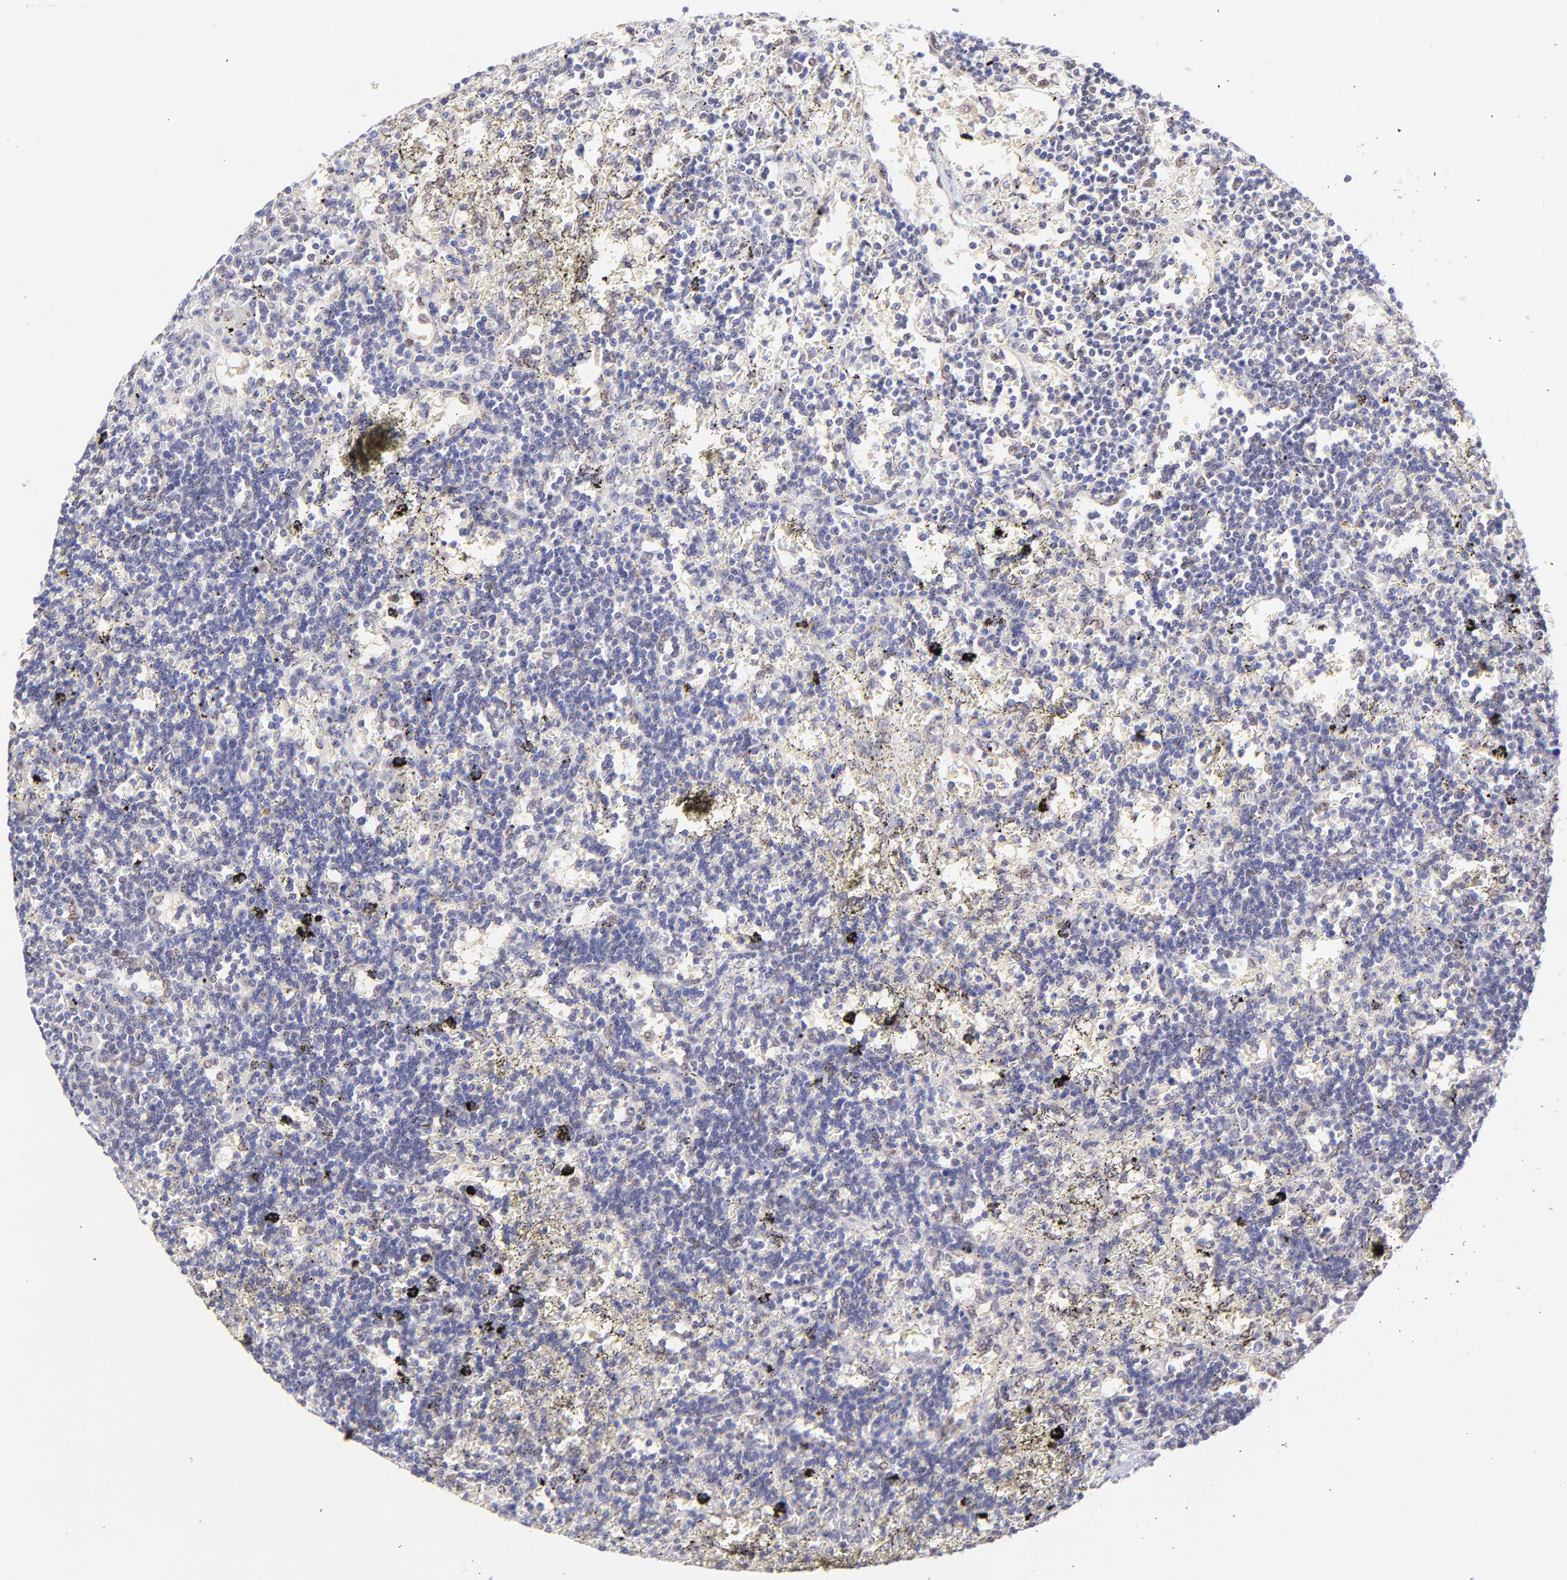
{"staining": {"intensity": "negative", "quantity": "none", "location": "none"}, "tissue": "lymphoma", "cell_type": "Tumor cells", "image_type": "cancer", "snomed": [{"axis": "morphology", "description": "Malignant lymphoma, non-Hodgkin's type, Low grade"}, {"axis": "topography", "description": "Spleen"}], "caption": "Low-grade malignant lymphoma, non-Hodgkin's type stained for a protein using immunohistochemistry (IHC) demonstrates no staining tumor cells.", "gene": "PBDC1", "patient": {"sex": "male", "age": 60}}